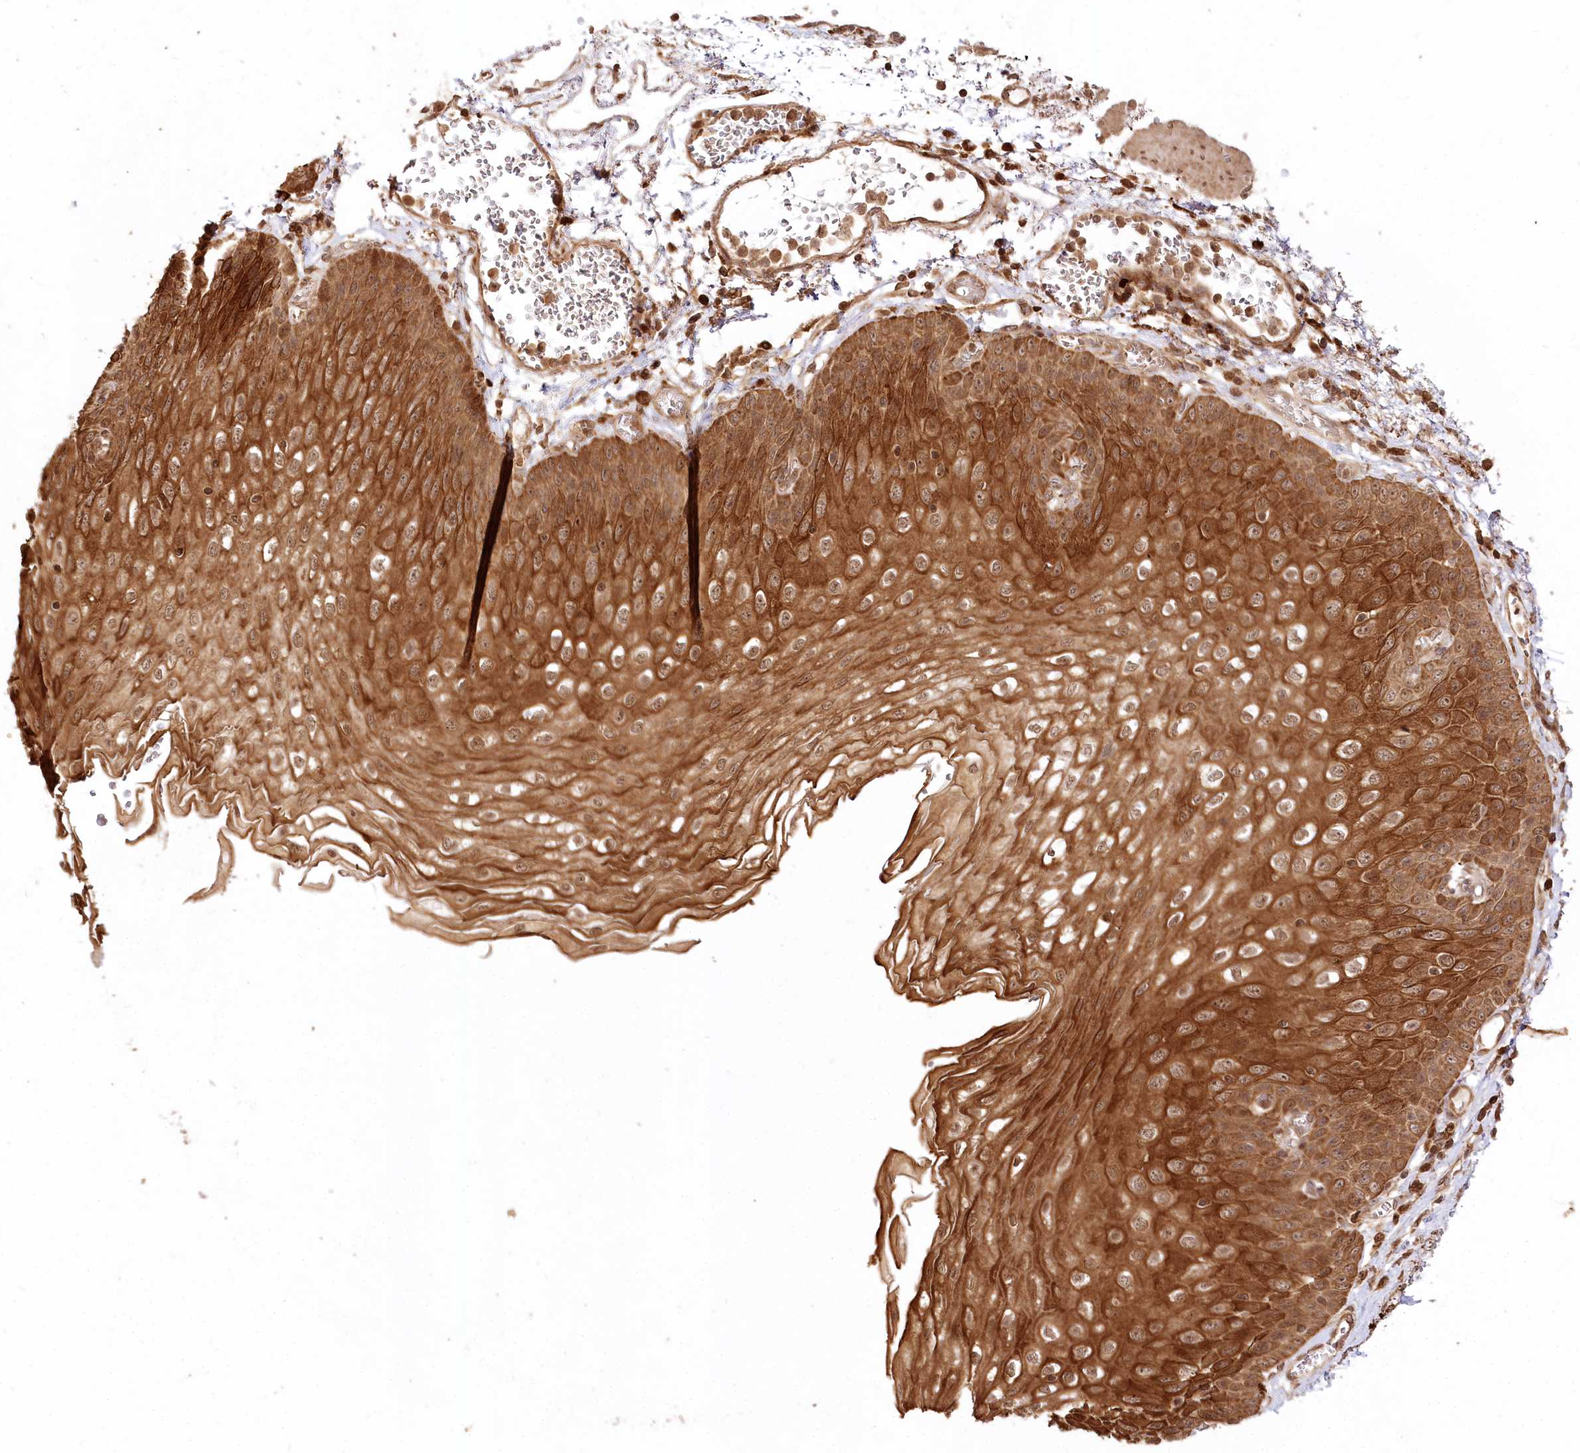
{"staining": {"intensity": "strong", "quantity": ">75%", "location": "cytoplasmic/membranous,nuclear"}, "tissue": "esophagus", "cell_type": "Squamous epithelial cells", "image_type": "normal", "snomed": [{"axis": "morphology", "description": "Normal tissue, NOS"}, {"axis": "topography", "description": "Esophagus"}], "caption": "Esophagus stained with IHC shows strong cytoplasmic/membranous,nuclear expression in approximately >75% of squamous epithelial cells. (DAB (3,3'-diaminobenzidine) IHC, brown staining for protein, blue staining for nuclei).", "gene": "ULK2", "patient": {"sex": "male", "age": 81}}